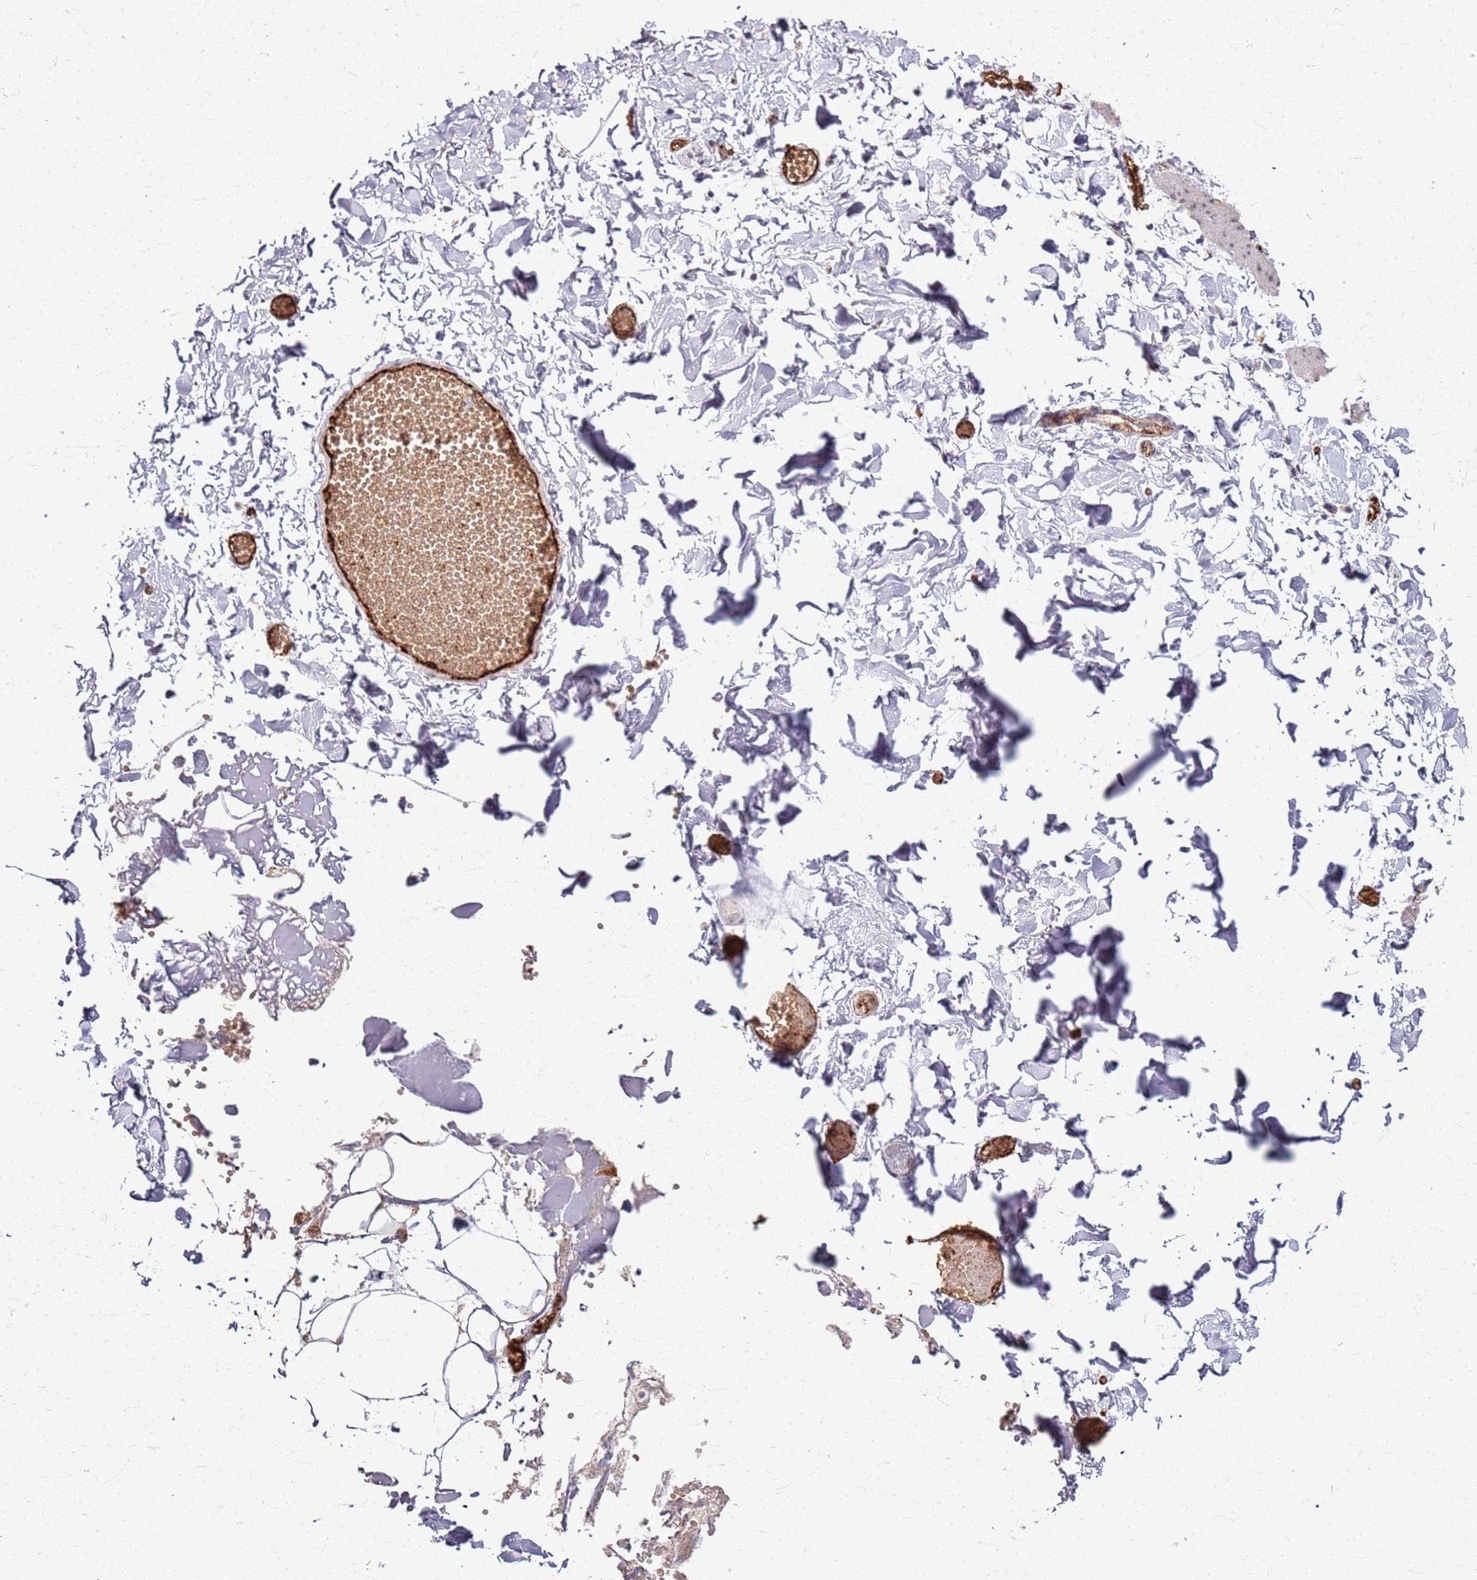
{"staining": {"intensity": "moderate", "quantity": "25%-75%", "location": "cytoplasmic/membranous"}, "tissue": "adipose tissue", "cell_type": "Adipocytes", "image_type": "normal", "snomed": [{"axis": "morphology", "description": "Normal tissue, NOS"}, {"axis": "topography", "description": "Gallbladder"}, {"axis": "topography", "description": "Peripheral nerve tissue"}], "caption": "IHC micrograph of normal human adipose tissue stained for a protein (brown), which demonstrates medium levels of moderate cytoplasmic/membranous positivity in about 25%-75% of adipocytes.", "gene": "KRI1", "patient": {"sex": "male", "age": 38}}